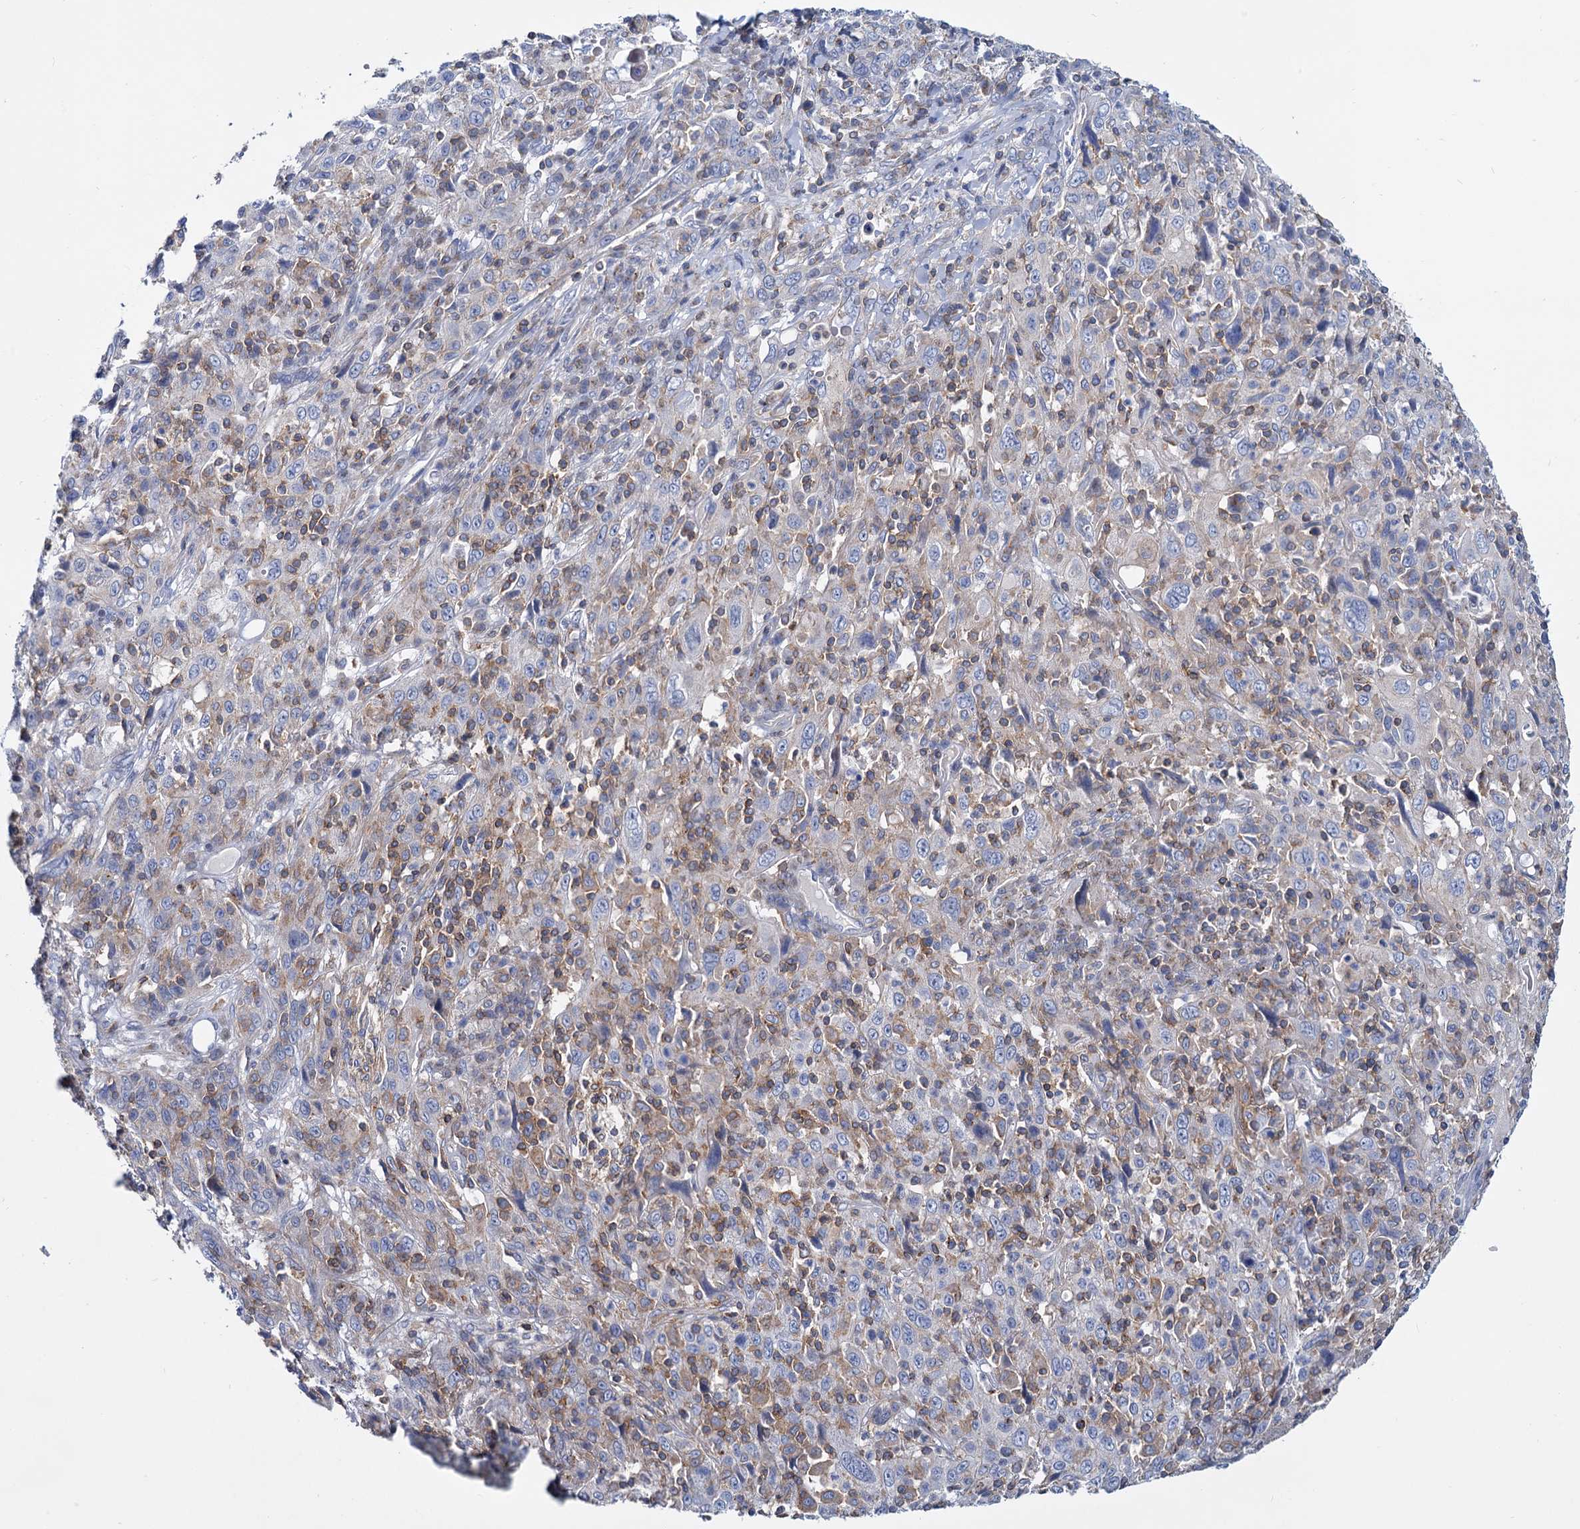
{"staining": {"intensity": "negative", "quantity": "none", "location": "none"}, "tissue": "cervical cancer", "cell_type": "Tumor cells", "image_type": "cancer", "snomed": [{"axis": "morphology", "description": "Squamous cell carcinoma, NOS"}, {"axis": "topography", "description": "Cervix"}], "caption": "The IHC histopathology image has no significant staining in tumor cells of squamous cell carcinoma (cervical) tissue.", "gene": "LRCH4", "patient": {"sex": "female", "age": 46}}